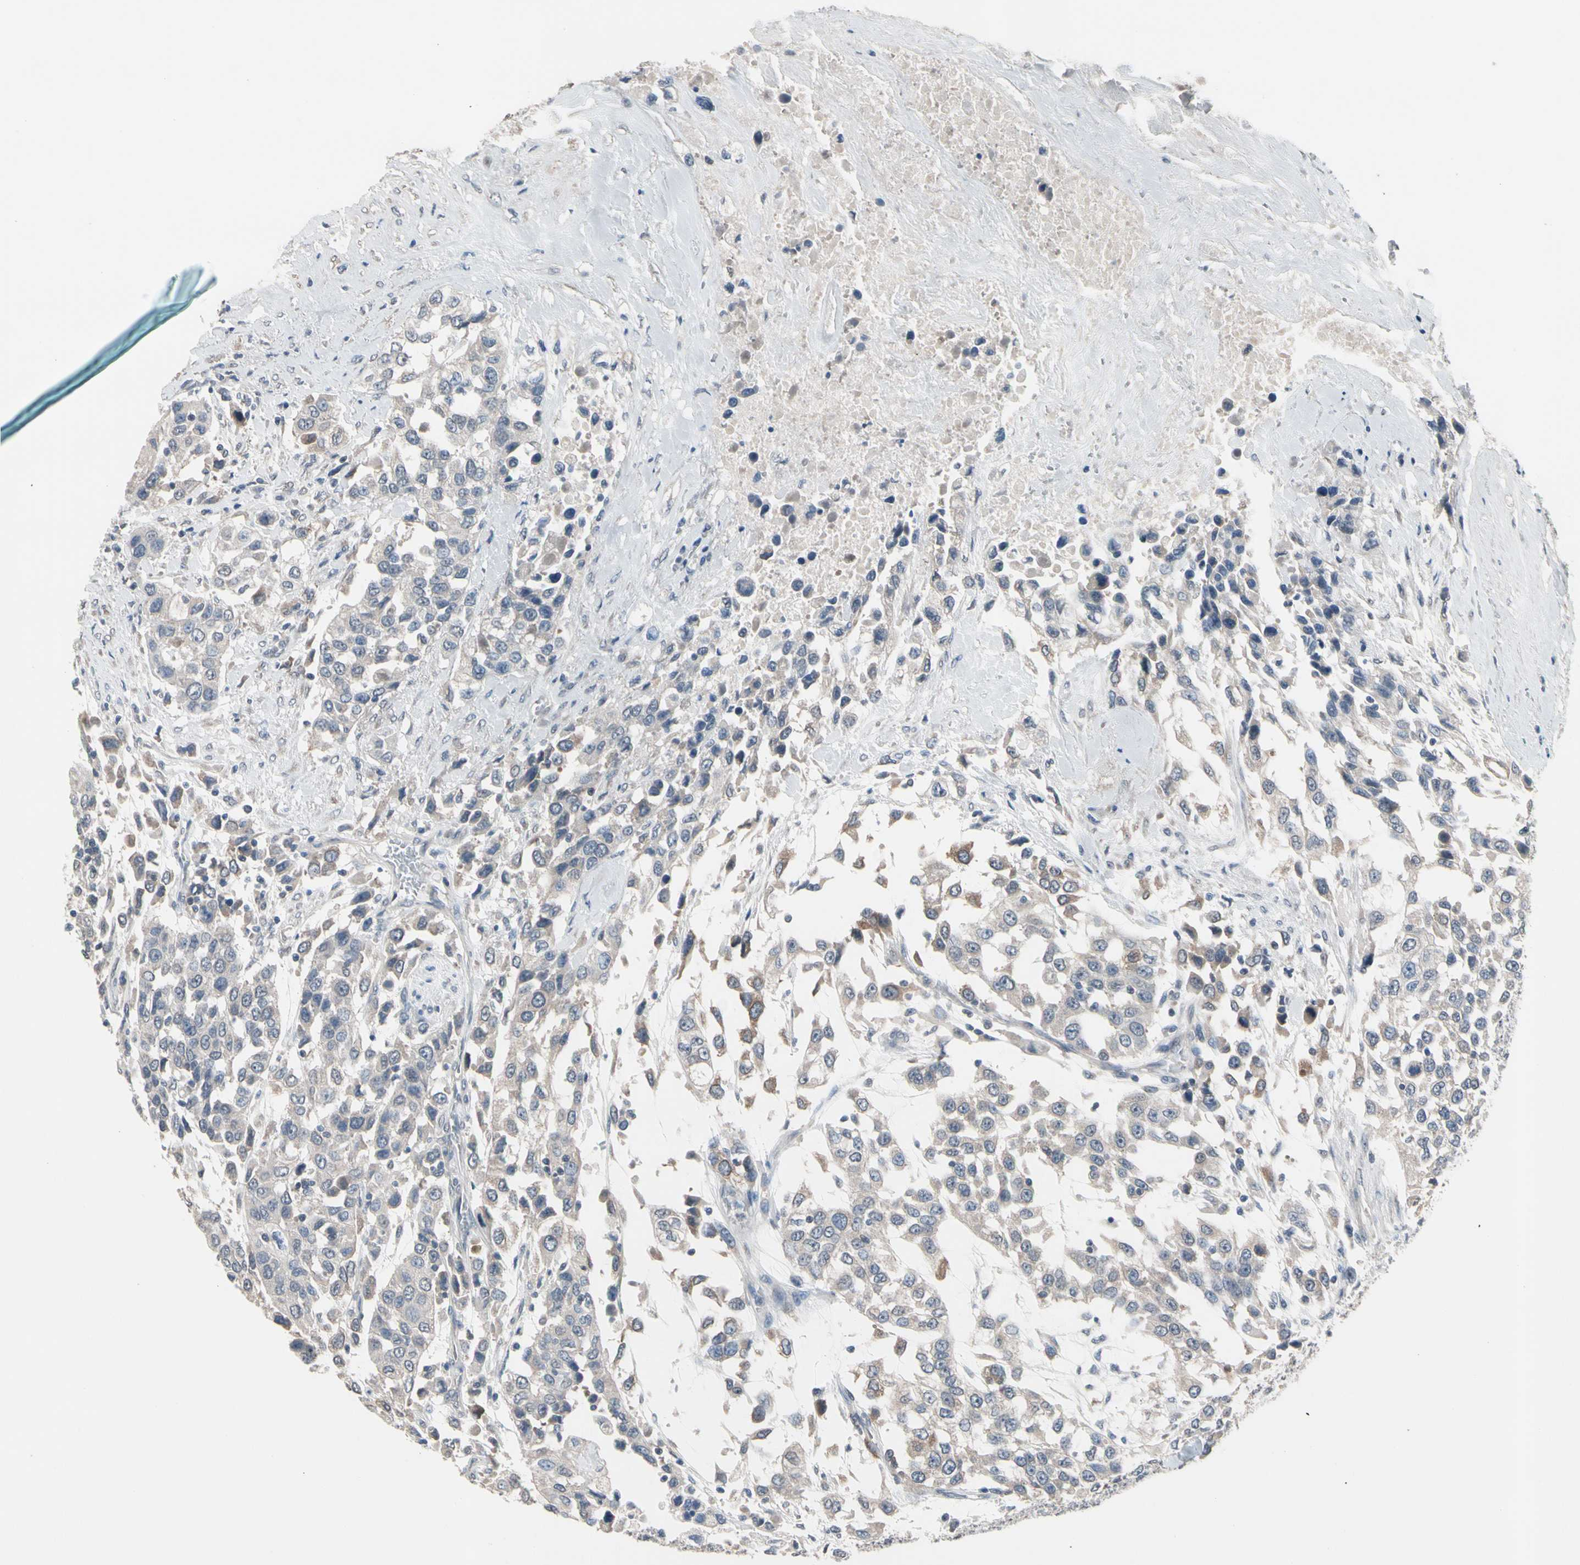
{"staining": {"intensity": "weak", "quantity": ">75%", "location": "cytoplasmic/membranous"}, "tissue": "urothelial cancer", "cell_type": "Tumor cells", "image_type": "cancer", "snomed": [{"axis": "morphology", "description": "Urothelial carcinoma, High grade"}, {"axis": "topography", "description": "Urinary bladder"}], "caption": "Human high-grade urothelial carcinoma stained with a brown dye demonstrates weak cytoplasmic/membranous positive expression in approximately >75% of tumor cells.", "gene": "SV2A", "patient": {"sex": "female", "age": 80}}